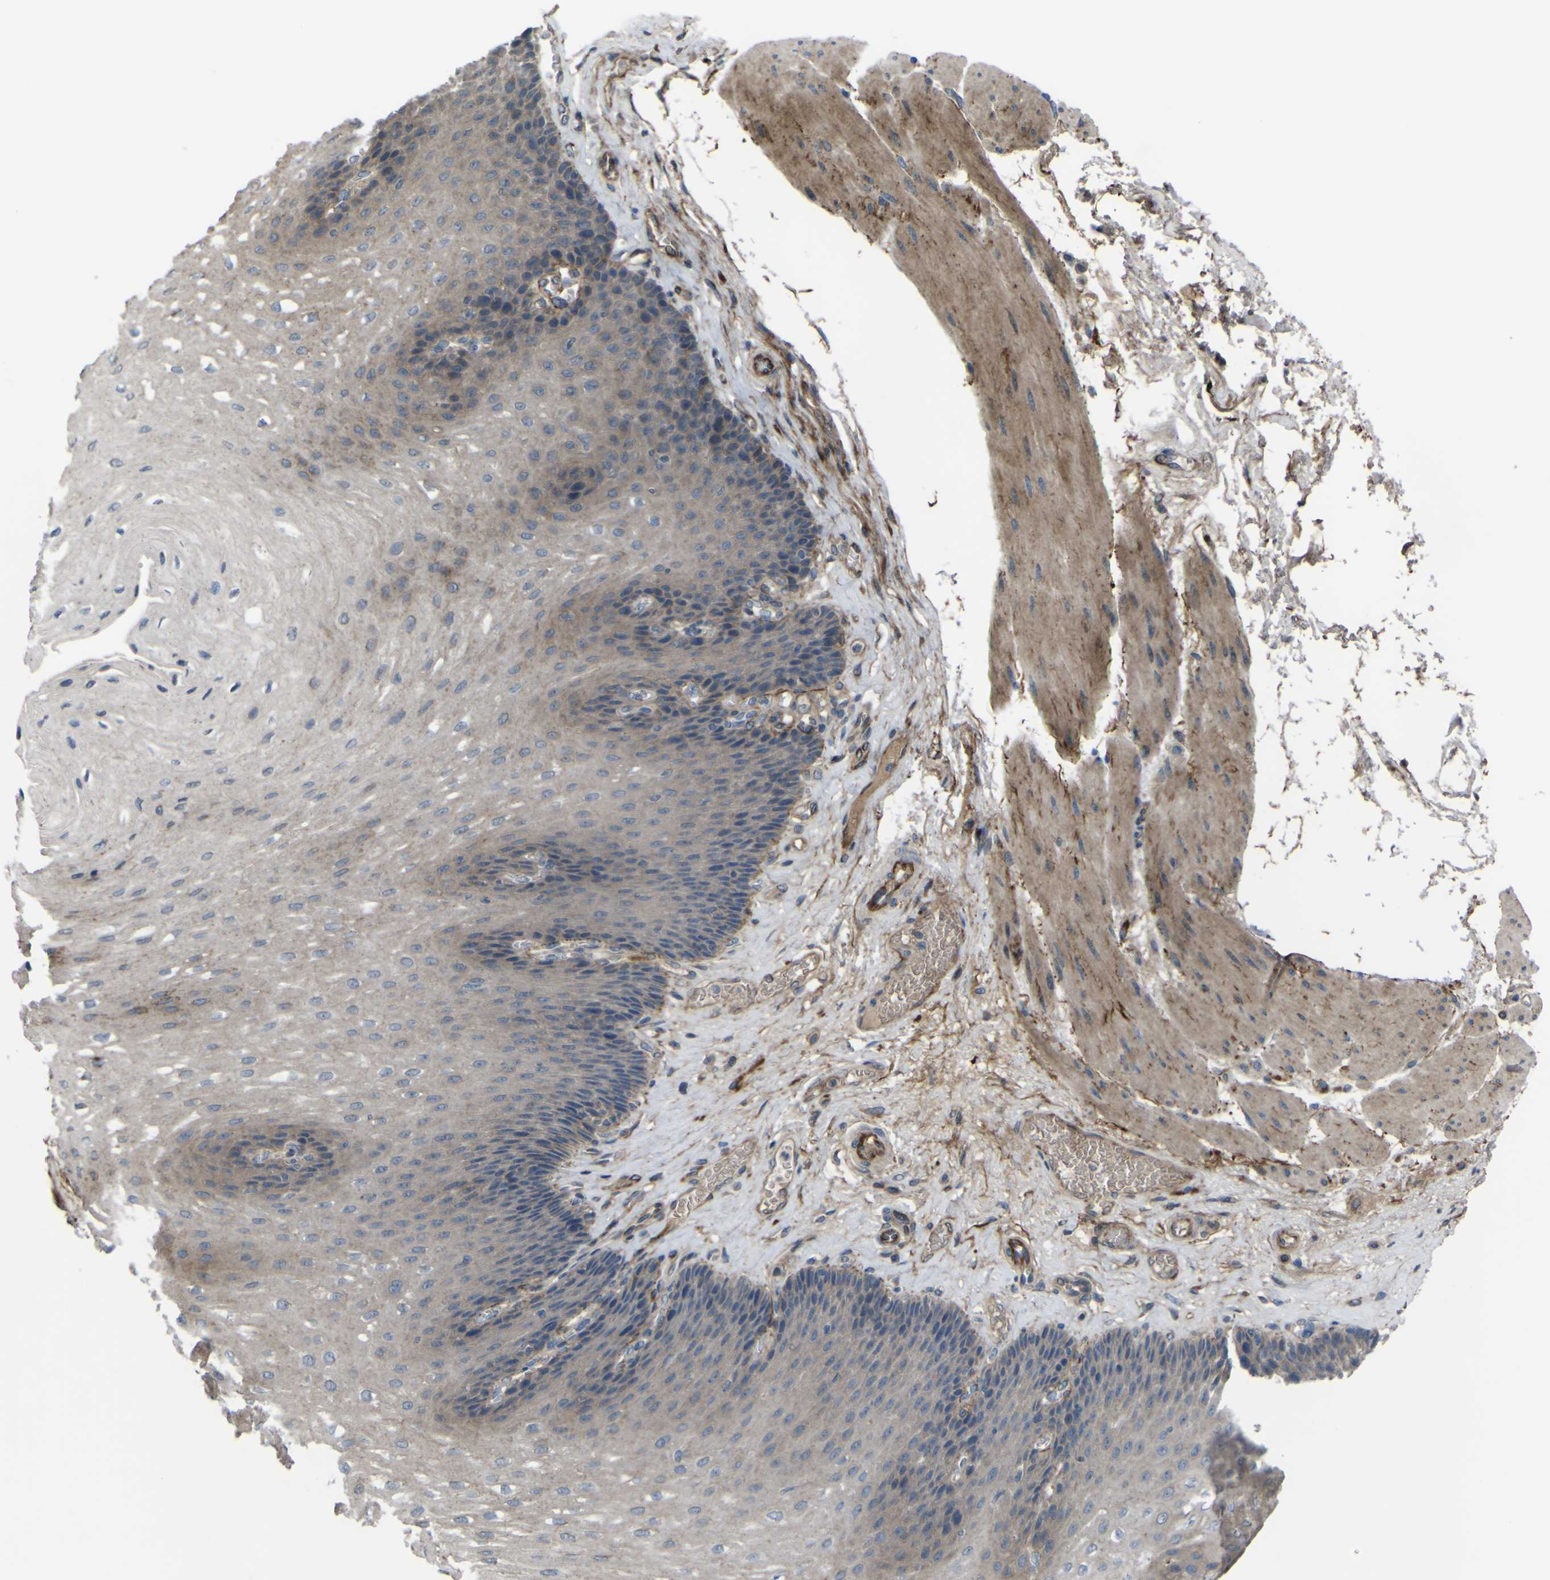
{"staining": {"intensity": "weak", "quantity": "25%-75%", "location": "cytoplasmic/membranous"}, "tissue": "esophagus", "cell_type": "Squamous epithelial cells", "image_type": "normal", "snomed": [{"axis": "morphology", "description": "Normal tissue, NOS"}, {"axis": "topography", "description": "Esophagus"}], "caption": "Protein expression analysis of normal esophagus displays weak cytoplasmic/membranous expression in about 25%-75% of squamous epithelial cells.", "gene": "GPLD1", "patient": {"sex": "female", "age": 72}}